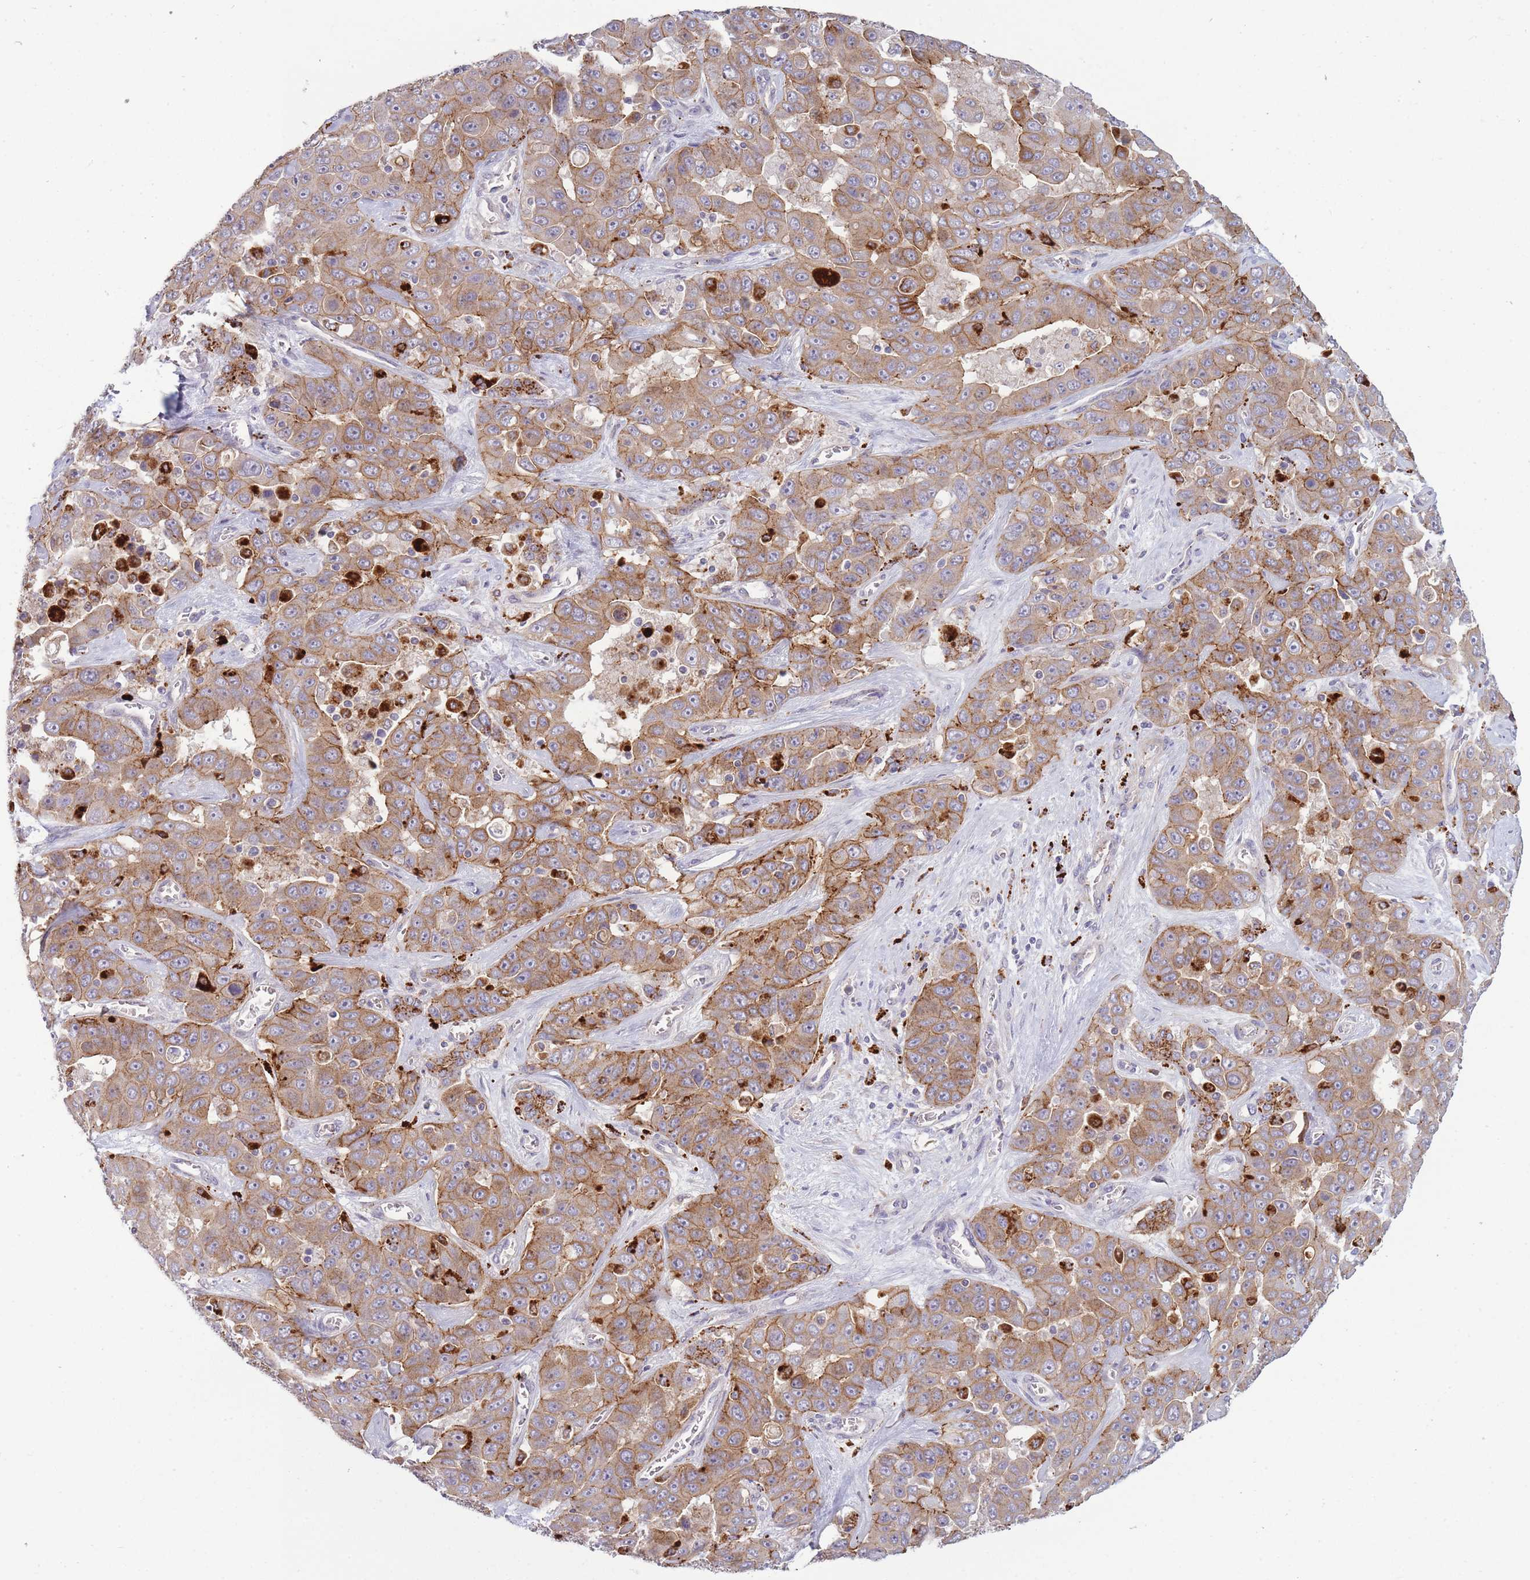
{"staining": {"intensity": "moderate", "quantity": ">75%", "location": "cytoplasmic/membranous"}, "tissue": "liver cancer", "cell_type": "Tumor cells", "image_type": "cancer", "snomed": [{"axis": "morphology", "description": "Cholangiocarcinoma"}, {"axis": "topography", "description": "Liver"}], "caption": "This image displays cholangiocarcinoma (liver) stained with immunohistochemistry (IHC) to label a protein in brown. The cytoplasmic/membranous of tumor cells show moderate positivity for the protein. Nuclei are counter-stained blue.", "gene": "TRIM61", "patient": {"sex": "female", "age": 52}}